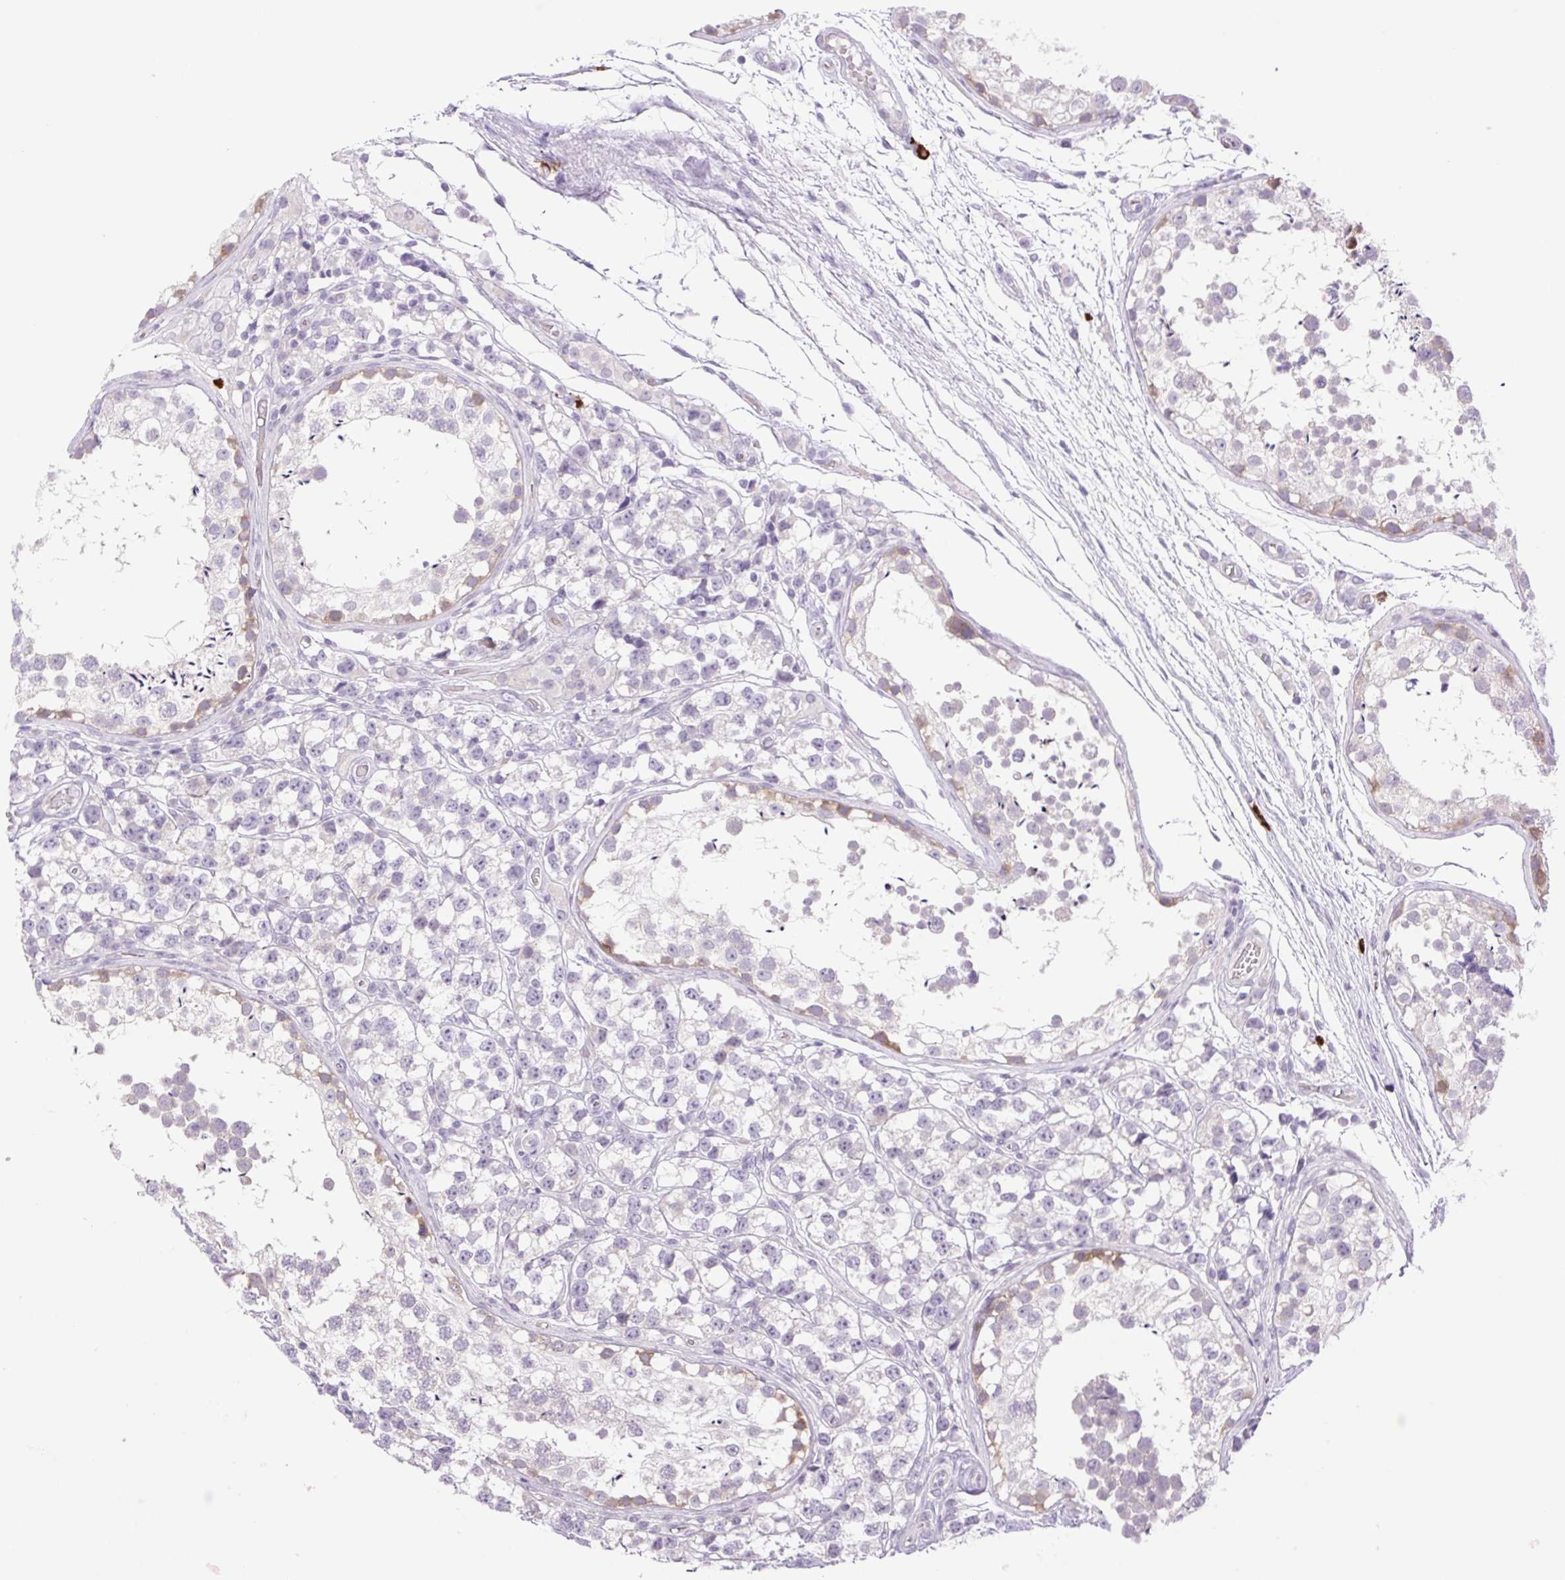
{"staining": {"intensity": "moderate", "quantity": "<25%", "location": "cytoplasmic/membranous"}, "tissue": "testis", "cell_type": "Cells in seminiferous ducts", "image_type": "normal", "snomed": [{"axis": "morphology", "description": "Normal tissue, NOS"}, {"axis": "morphology", "description": "Seminoma, NOS"}, {"axis": "topography", "description": "Testis"}], "caption": "Benign testis exhibits moderate cytoplasmic/membranous staining in about <25% of cells in seminiferous ducts, visualized by immunohistochemistry. Using DAB (brown) and hematoxylin (blue) stains, captured at high magnification using brightfield microscopy.", "gene": "FAM177B", "patient": {"sex": "male", "age": 29}}